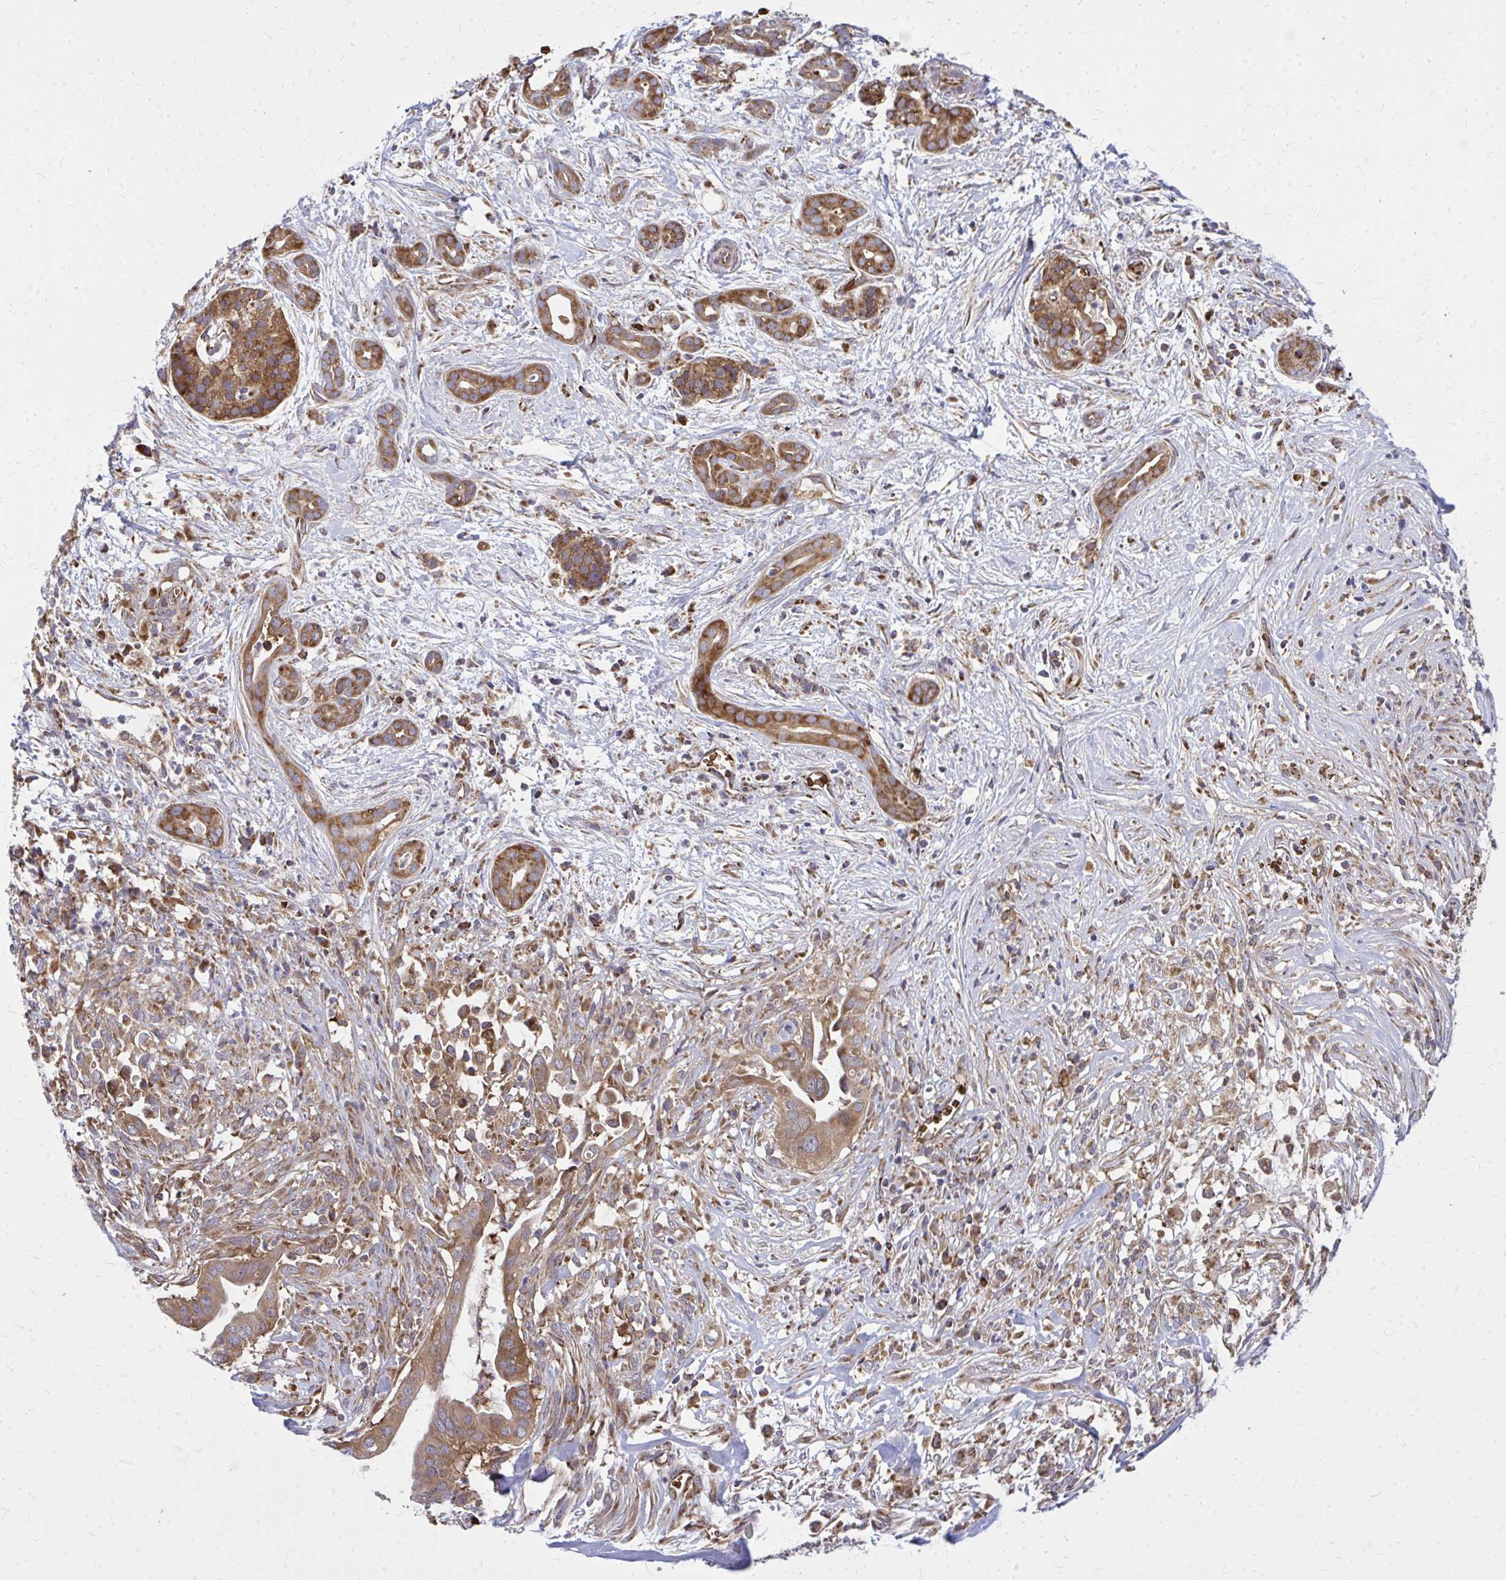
{"staining": {"intensity": "moderate", "quantity": ">75%", "location": "cytoplasmic/membranous"}, "tissue": "pancreatic cancer", "cell_type": "Tumor cells", "image_type": "cancer", "snomed": [{"axis": "morphology", "description": "Adenocarcinoma, NOS"}, {"axis": "topography", "description": "Pancreas"}], "caption": "Pancreatic adenocarcinoma stained with a brown dye demonstrates moderate cytoplasmic/membranous positive positivity in approximately >75% of tumor cells.", "gene": "PDK4", "patient": {"sex": "male", "age": 61}}